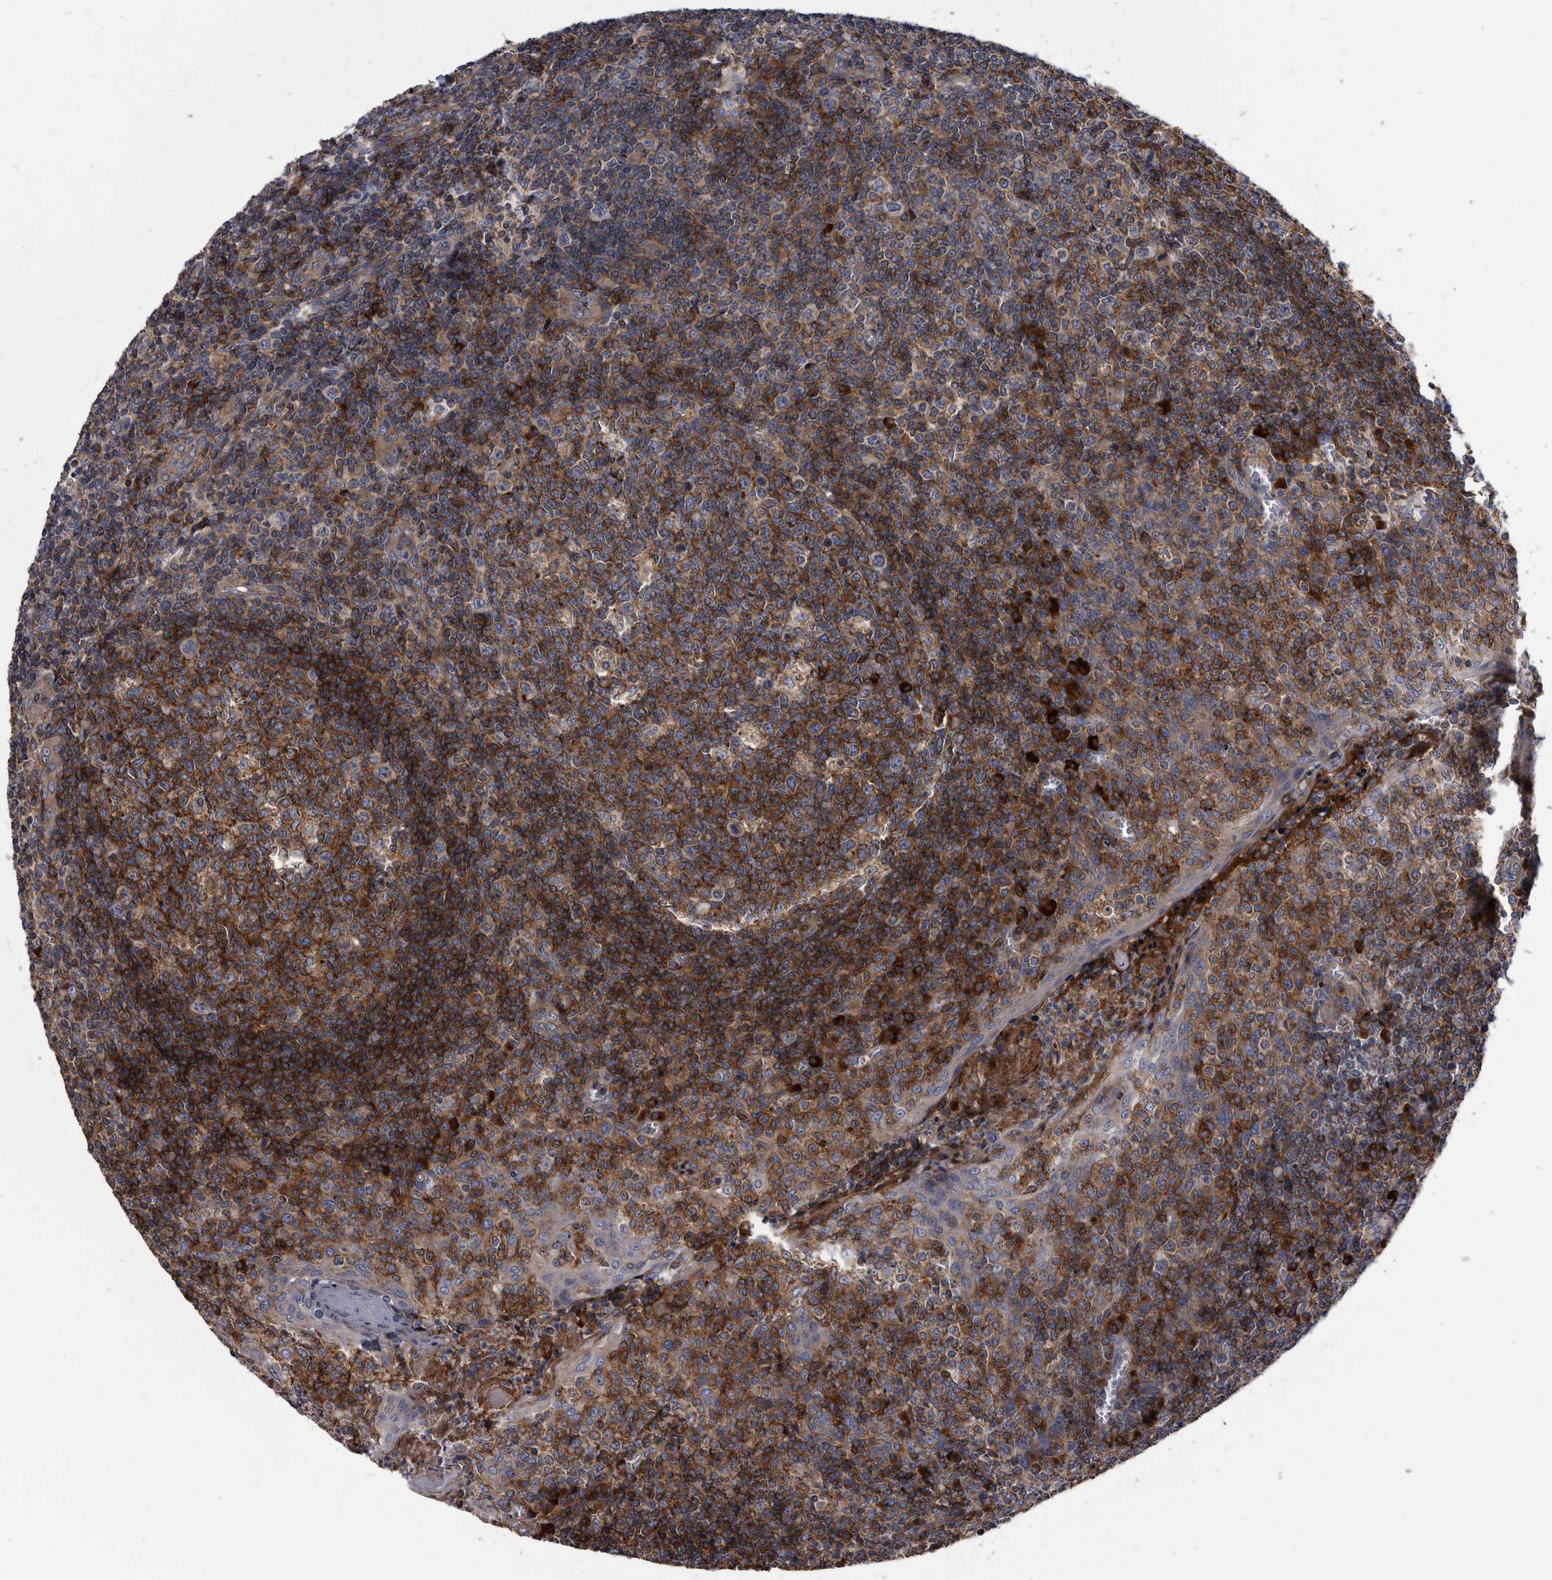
{"staining": {"intensity": "strong", "quantity": ">75%", "location": "cytoplasmic/membranous"}, "tissue": "tonsil", "cell_type": "Germinal center cells", "image_type": "normal", "snomed": [{"axis": "morphology", "description": "Normal tissue, NOS"}, {"axis": "topography", "description": "Tonsil"}], "caption": "A histopathology image of human tonsil stained for a protein exhibits strong cytoplasmic/membranous brown staining in germinal center cells. The staining was performed using DAB to visualize the protein expression in brown, while the nuclei were stained in blue with hematoxylin (Magnification: 20x).", "gene": "DTNBP1", "patient": {"sex": "female", "age": 19}}